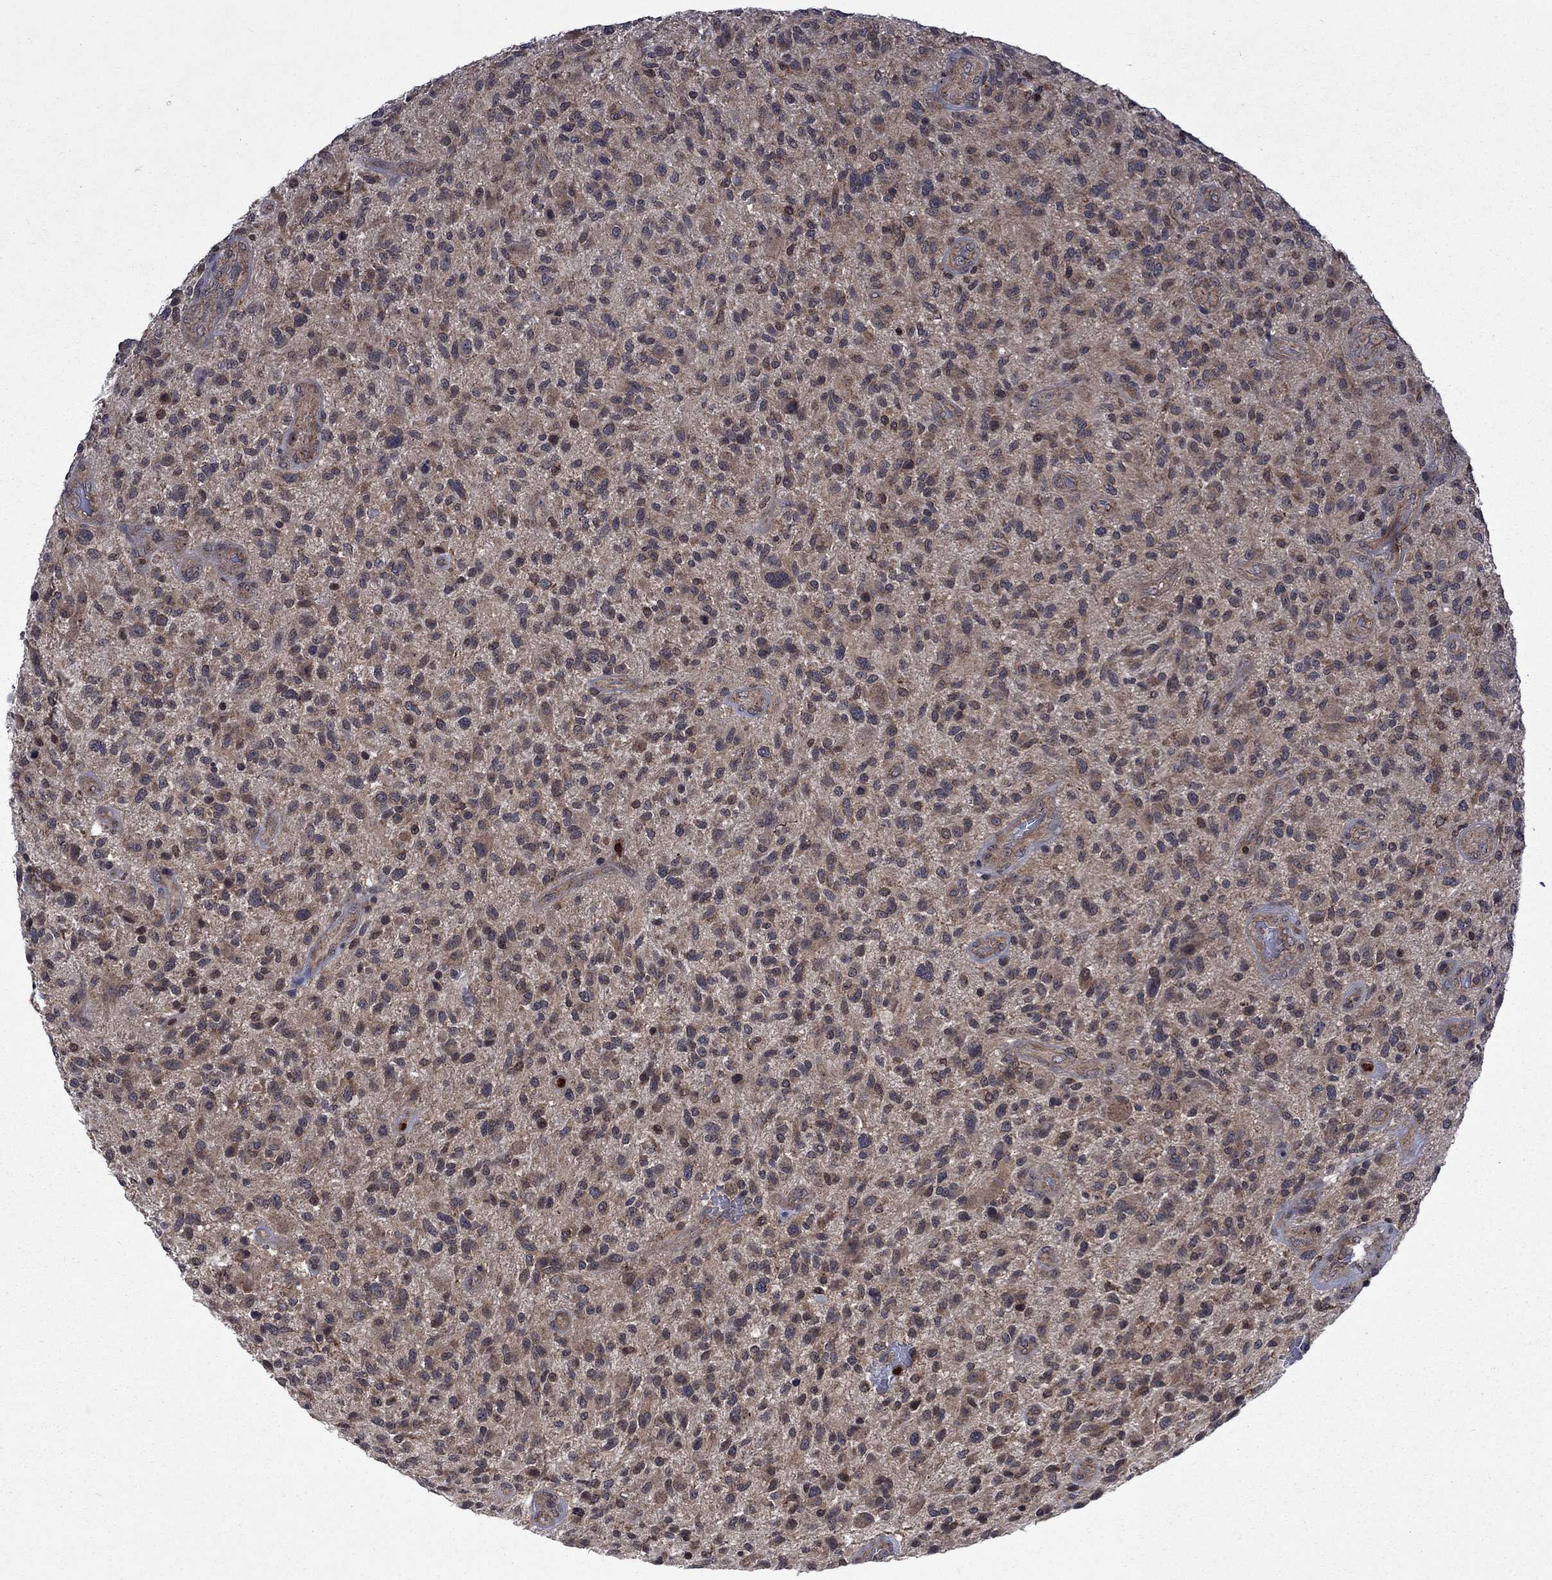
{"staining": {"intensity": "weak", "quantity": "25%-75%", "location": "cytoplasmic/membranous"}, "tissue": "glioma", "cell_type": "Tumor cells", "image_type": "cancer", "snomed": [{"axis": "morphology", "description": "Glioma, malignant, High grade"}, {"axis": "topography", "description": "Brain"}], "caption": "An IHC image of tumor tissue is shown. Protein staining in brown shows weak cytoplasmic/membranous positivity in glioma within tumor cells.", "gene": "TMEM33", "patient": {"sex": "male", "age": 47}}